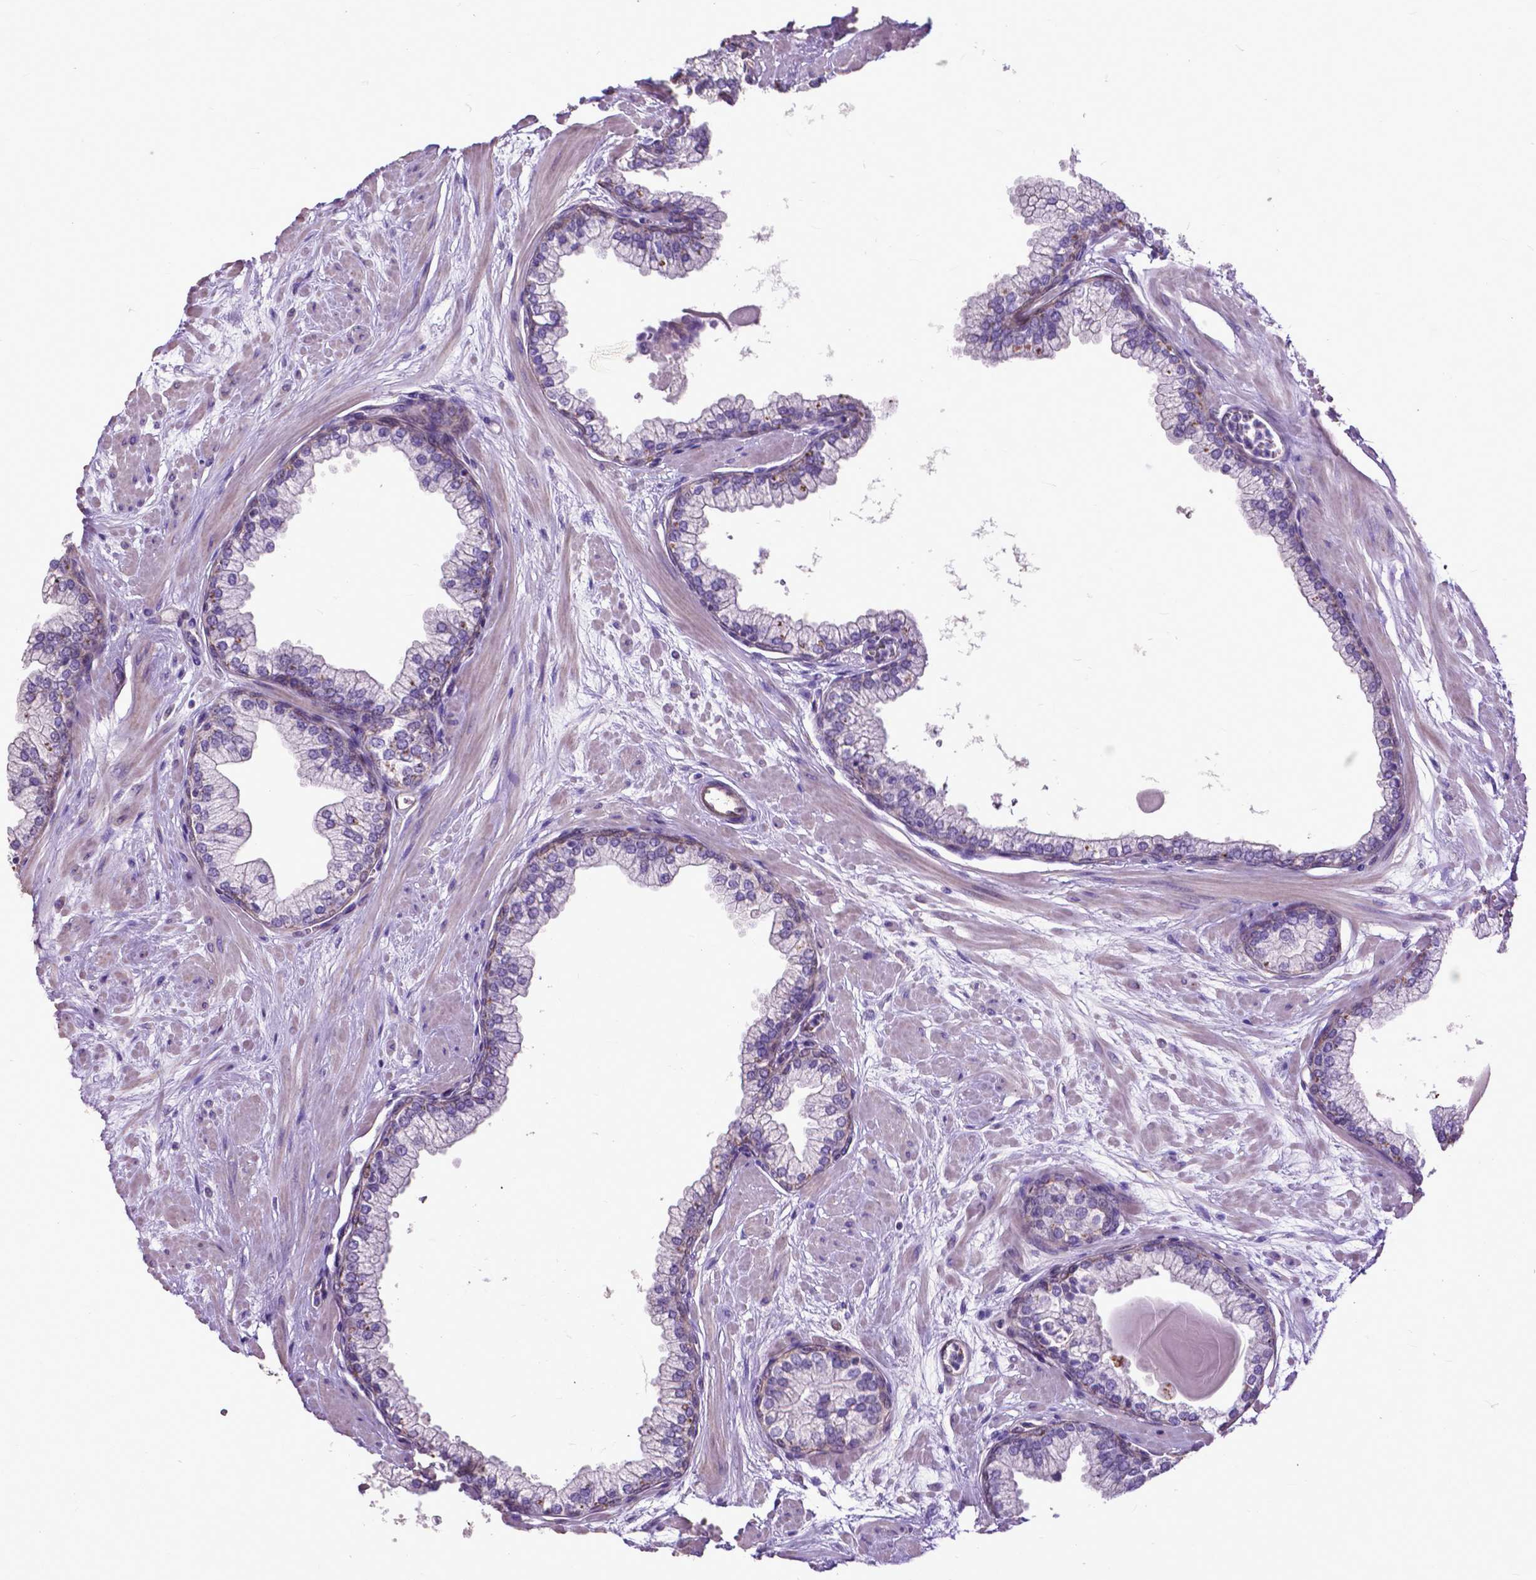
{"staining": {"intensity": "moderate", "quantity": "<25%", "location": "cytoplasmic/membranous"}, "tissue": "prostate", "cell_type": "Glandular cells", "image_type": "normal", "snomed": [{"axis": "morphology", "description": "Normal tissue, NOS"}, {"axis": "topography", "description": "Prostate"}, {"axis": "topography", "description": "Peripheral nerve tissue"}], "caption": "This is an image of immunohistochemistry staining of normal prostate, which shows moderate staining in the cytoplasmic/membranous of glandular cells.", "gene": "PDLIM1", "patient": {"sex": "male", "age": 61}}